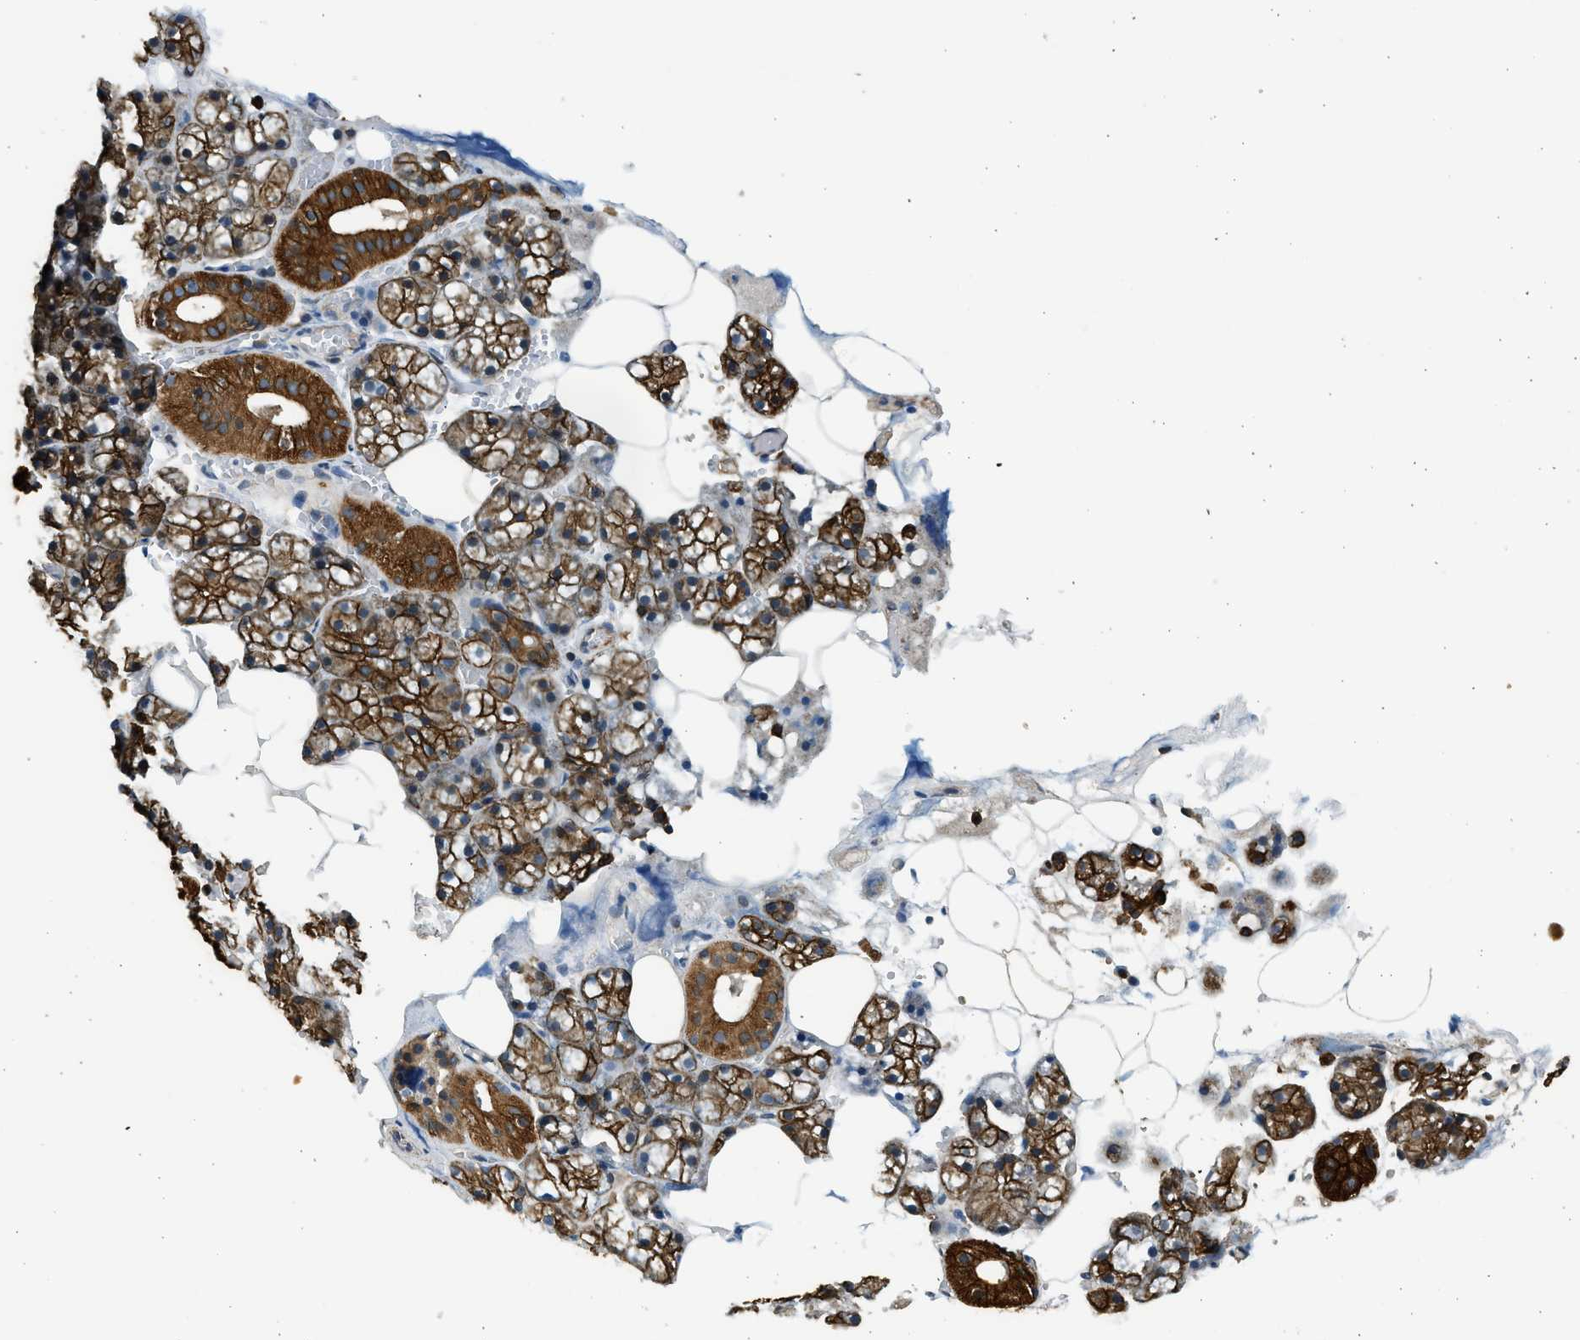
{"staining": {"intensity": "strong", "quantity": ">75%", "location": "cytoplasmic/membranous"}, "tissue": "salivary gland", "cell_type": "Glandular cells", "image_type": "normal", "snomed": [{"axis": "morphology", "description": "Normal tissue, NOS"}, {"axis": "topography", "description": "Salivary gland"}], "caption": "Immunohistochemistry photomicrograph of benign salivary gland stained for a protein (brown), which reveals high levels of strong cytoplasmic/membranous positivity in about >75% of glandular cells.", "gene": "PCLO", "patient": {"sex": "male", "age": 62}}